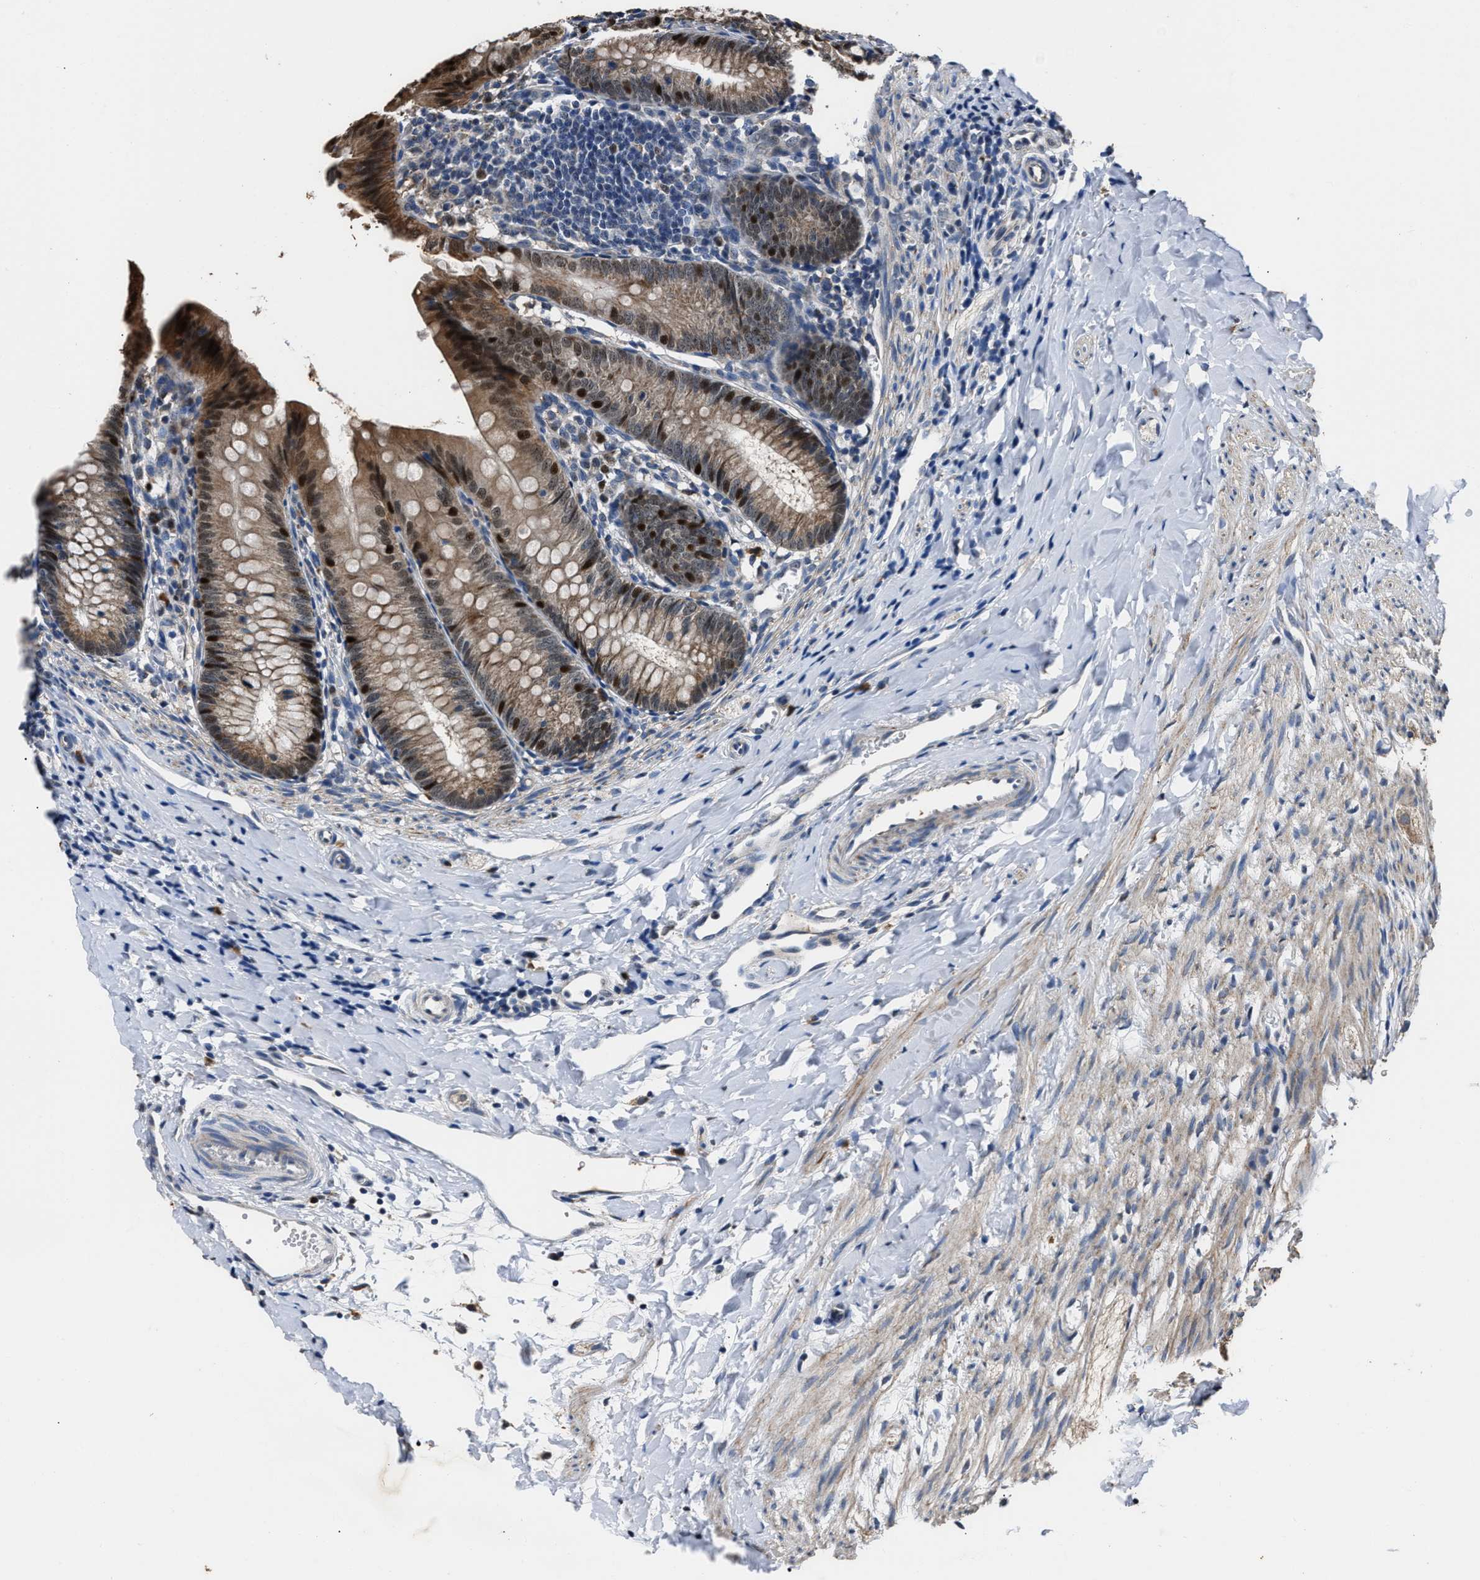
{"staining": {"intensity": "strong", "quantity": "<25%", "location": "cytoplasmic/membranous,nuclear"}, "tissue": "appendix", "cell_type": "Glandular cells", "image_type": "normal", "snomed": [{"axis": "morphology", "description": "Normal tissue, NOS"}, {"axis": "topography", "description": "Appendix"}], "caption": "Appendix was stained to show a protein in brown. There is medium levels of strong cytoplasmic/membranous,nuclear expression in approximately <25% of glandular cells. The staining is performed using DAB brown chromogen to label protein expression. The nuclei are counter-stained blue using hematoxylin.", "gene": "NSUN5", "patient": {"sex": "male", "age": 1}}